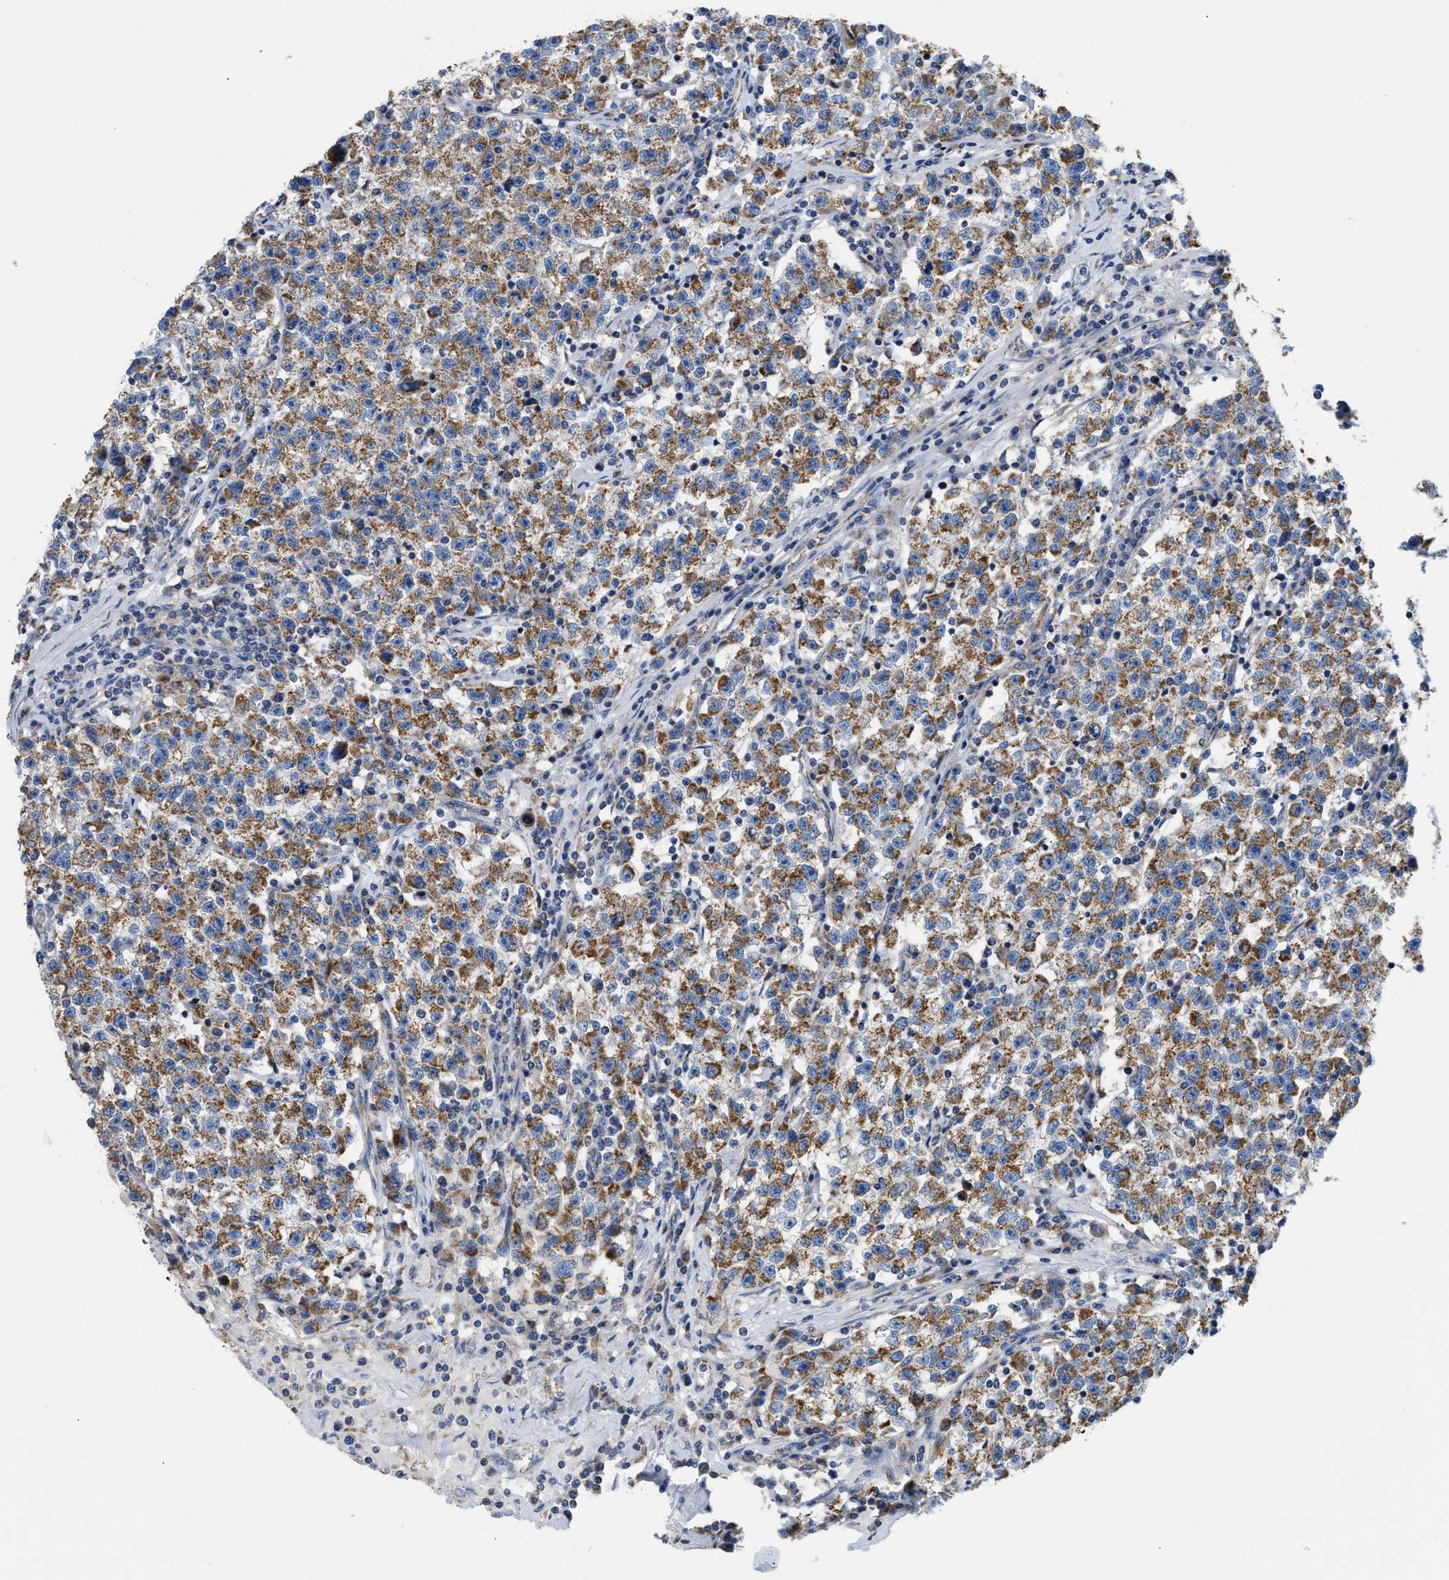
{"staining": {"intensity": "moderate", "quantity": ">75%", "location": "cytoplasmic/membranous"}, "tissue": "testis cancer", "cell_type": "Tumor cells", "image_type": "cancer", "snomed": [{"axis": "morphology", "description": "Seminoma, NOS"}, {"axis": "topography", "description": "Testis"}], "caption": "A brown stain labels moderate cytoplasmic/membranous expression of a protein in seminoma (testis) tumor cells.", "gene": "SLC25A13", "patient": {"sex": "male", "age": 22}}